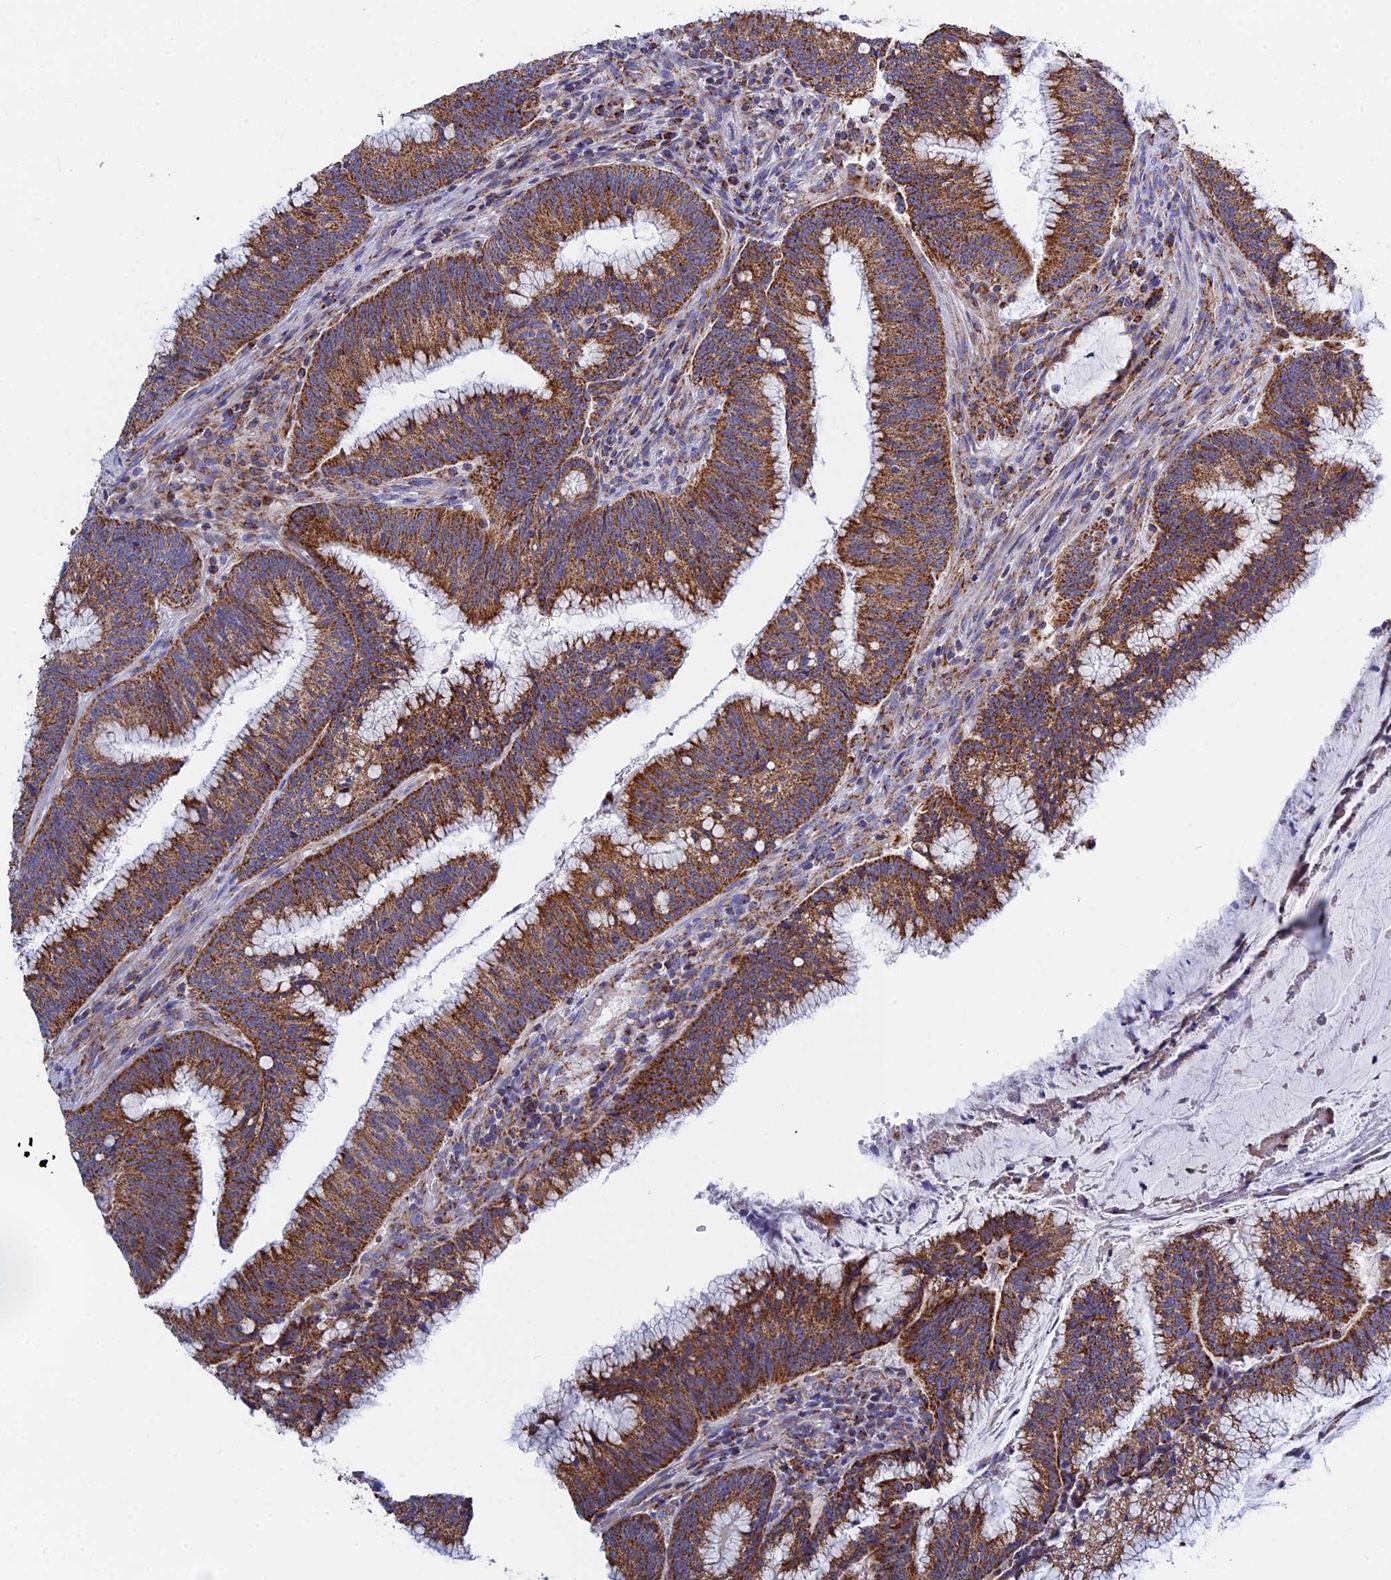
{"staining": {"intensity": "strong", "quantity": ">75%", "location": "cytoplasmic/membranous"}, "tissue": "colorectal cancer", "cell_type": "Tumor cells", "image_type": "cancer", "snomed": [{"axis": "morphology", "description": "Adenocarcinoma, NOS"}, {"axis": "topography", "description": "Rectum"}], "caption": "Colorectal cancer stained with a protein marker reveals strong staining in tumor cells.", "gene": "NDUFA5", "patient": {"sex": "female", "age": 77}}